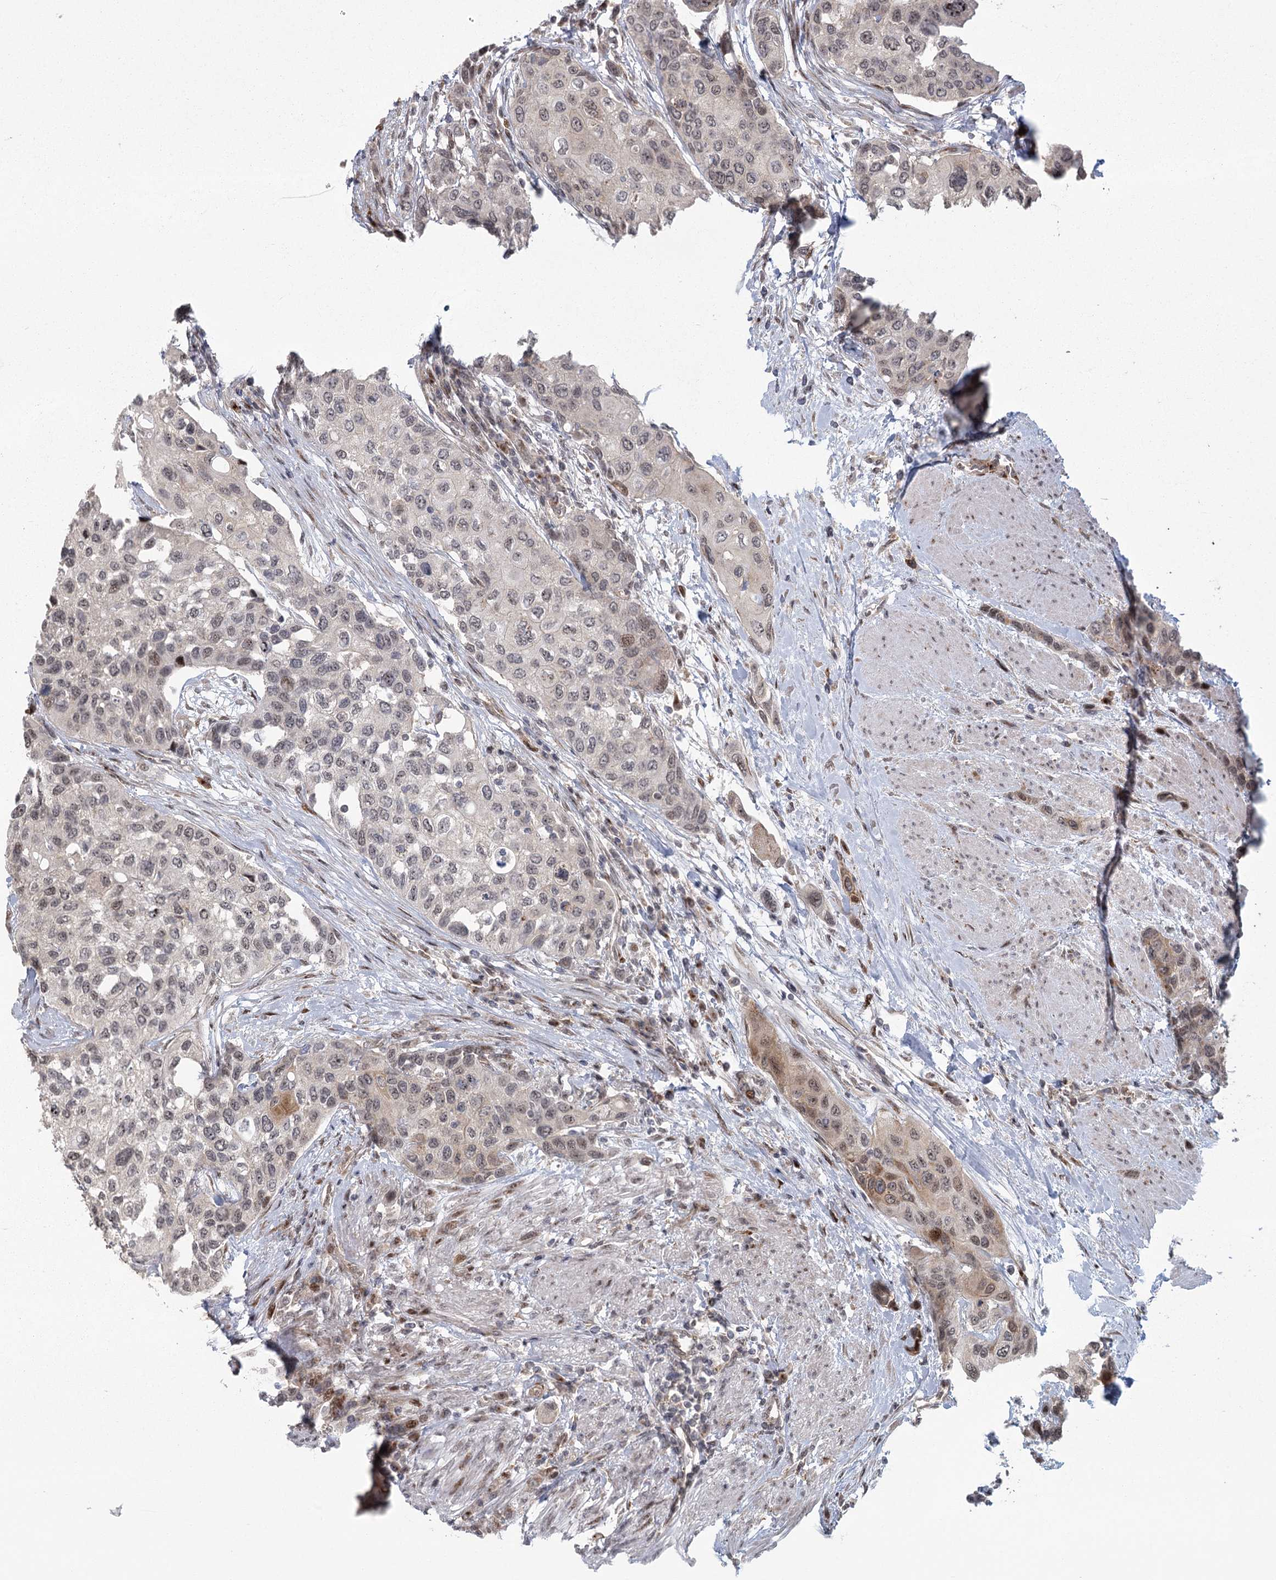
{"staining": {"intensity": "weak", "quantity": "<25%", "location": "nuclear"}, "tissue": "urothelial cancer", "cell_type": "Tumor cells", "image_type": "cancer", "snomed": [{"axis": "morphology", "description": "Normal tissue, NOS"}, {"axis": "morphology", "description": "Urothelial carcinoma, High grade"}, {"axis": "topography", "description": "Vascular tissue"}, {"axis": "topography", "description": "Urinary bladder"}], "caption": "This is a histopathology image of IHC staining of urothelial carcinoma (high-grade), which shows no positivity in tumor cells.", "gene": "PARM1", "patient": {"sex": "female", "age": 56}}